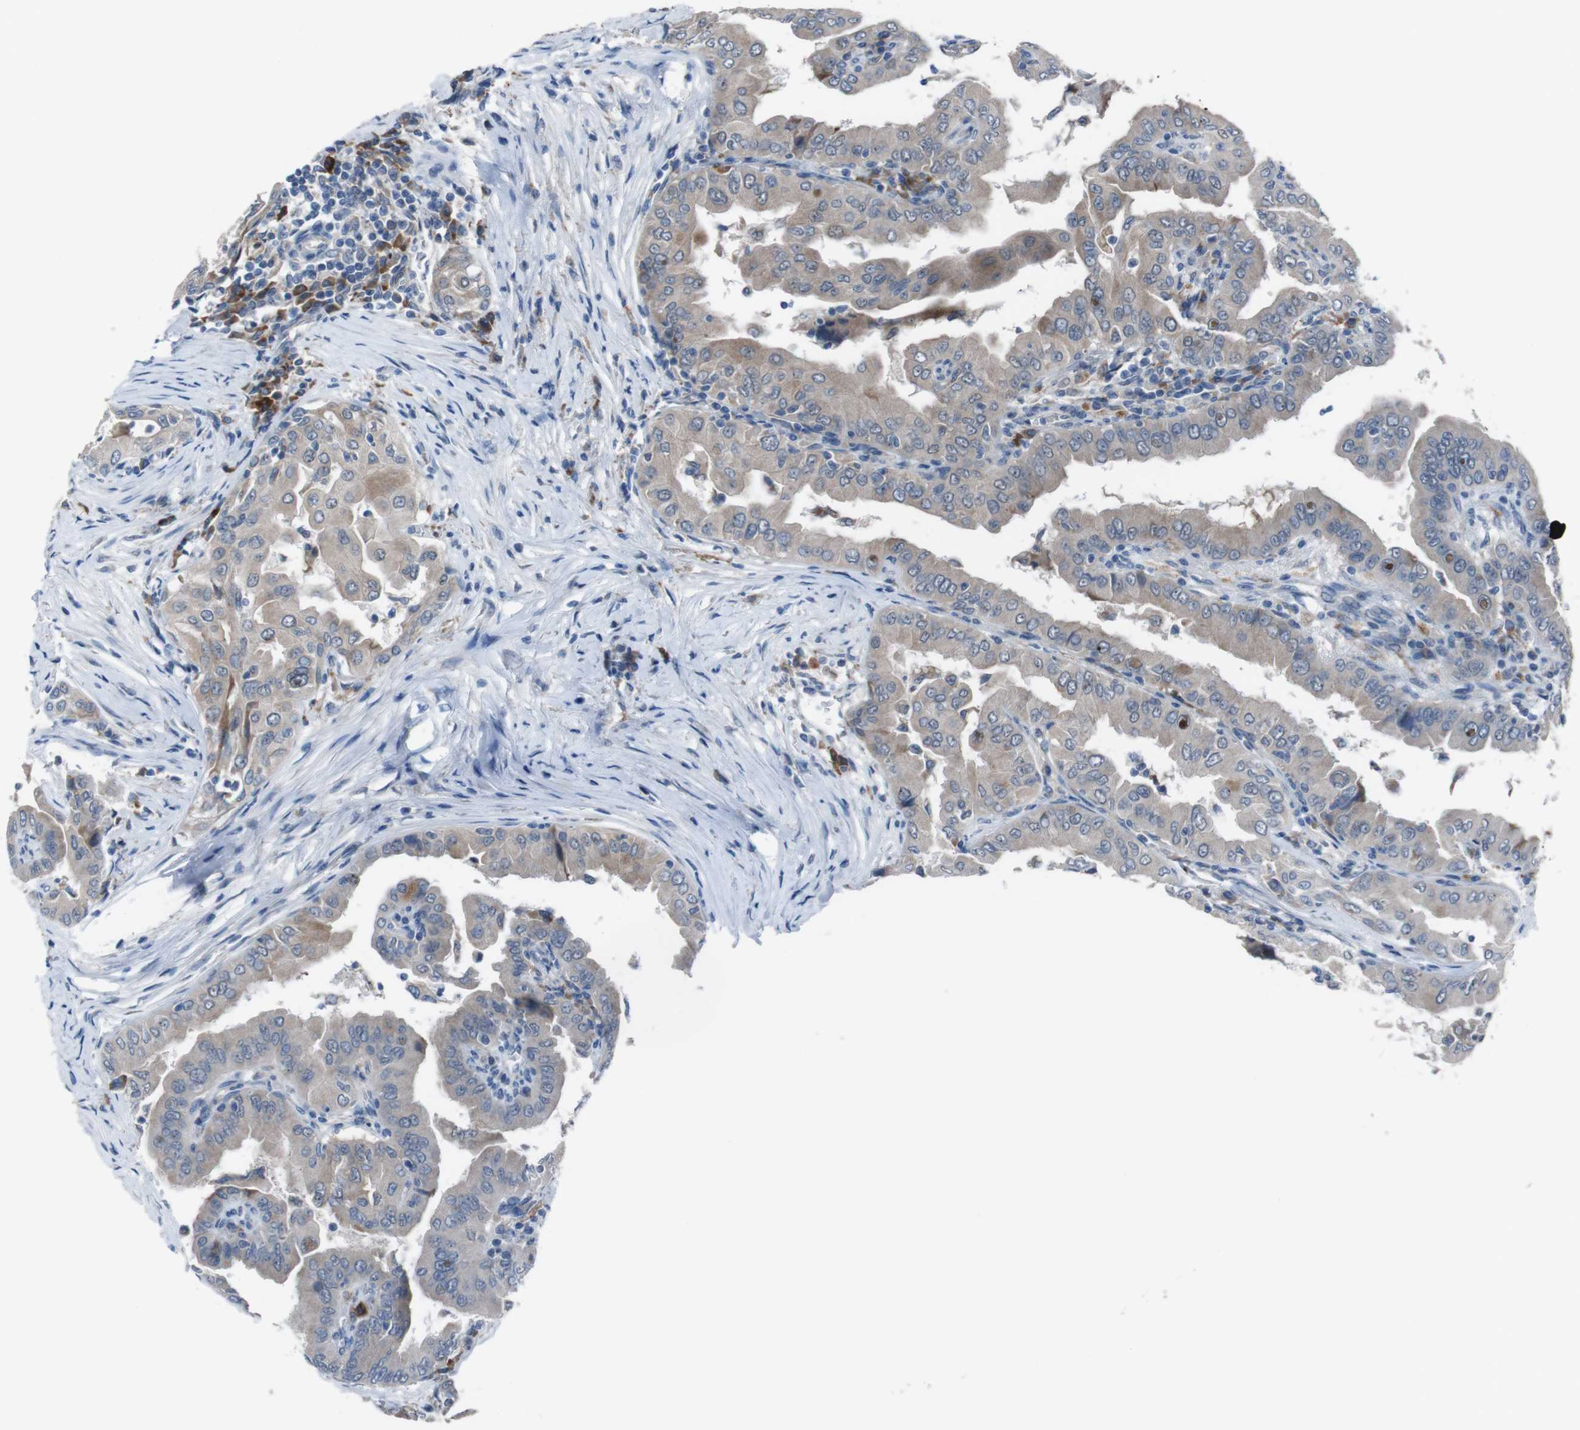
{"staining": {"intensity": "weak", "quantity": "<25%", "location": "cytoplasmic/membranous"}, "tissue": "thyroid cancer", "cell_type": "Tumor cells", "image_type": "cancer", "snomed": [{"axis": "morphology", "description": "Papillary adenocarcinoma, NOS"}, {"axis": "topography", "description": "Thyroid gland"}], "caption": "Tumor cells are negative for brown protein staining in thyroid papillary adenocarcinoma.", "gene": "CDH22", "patient": {"sex": "male", "age": 33}}